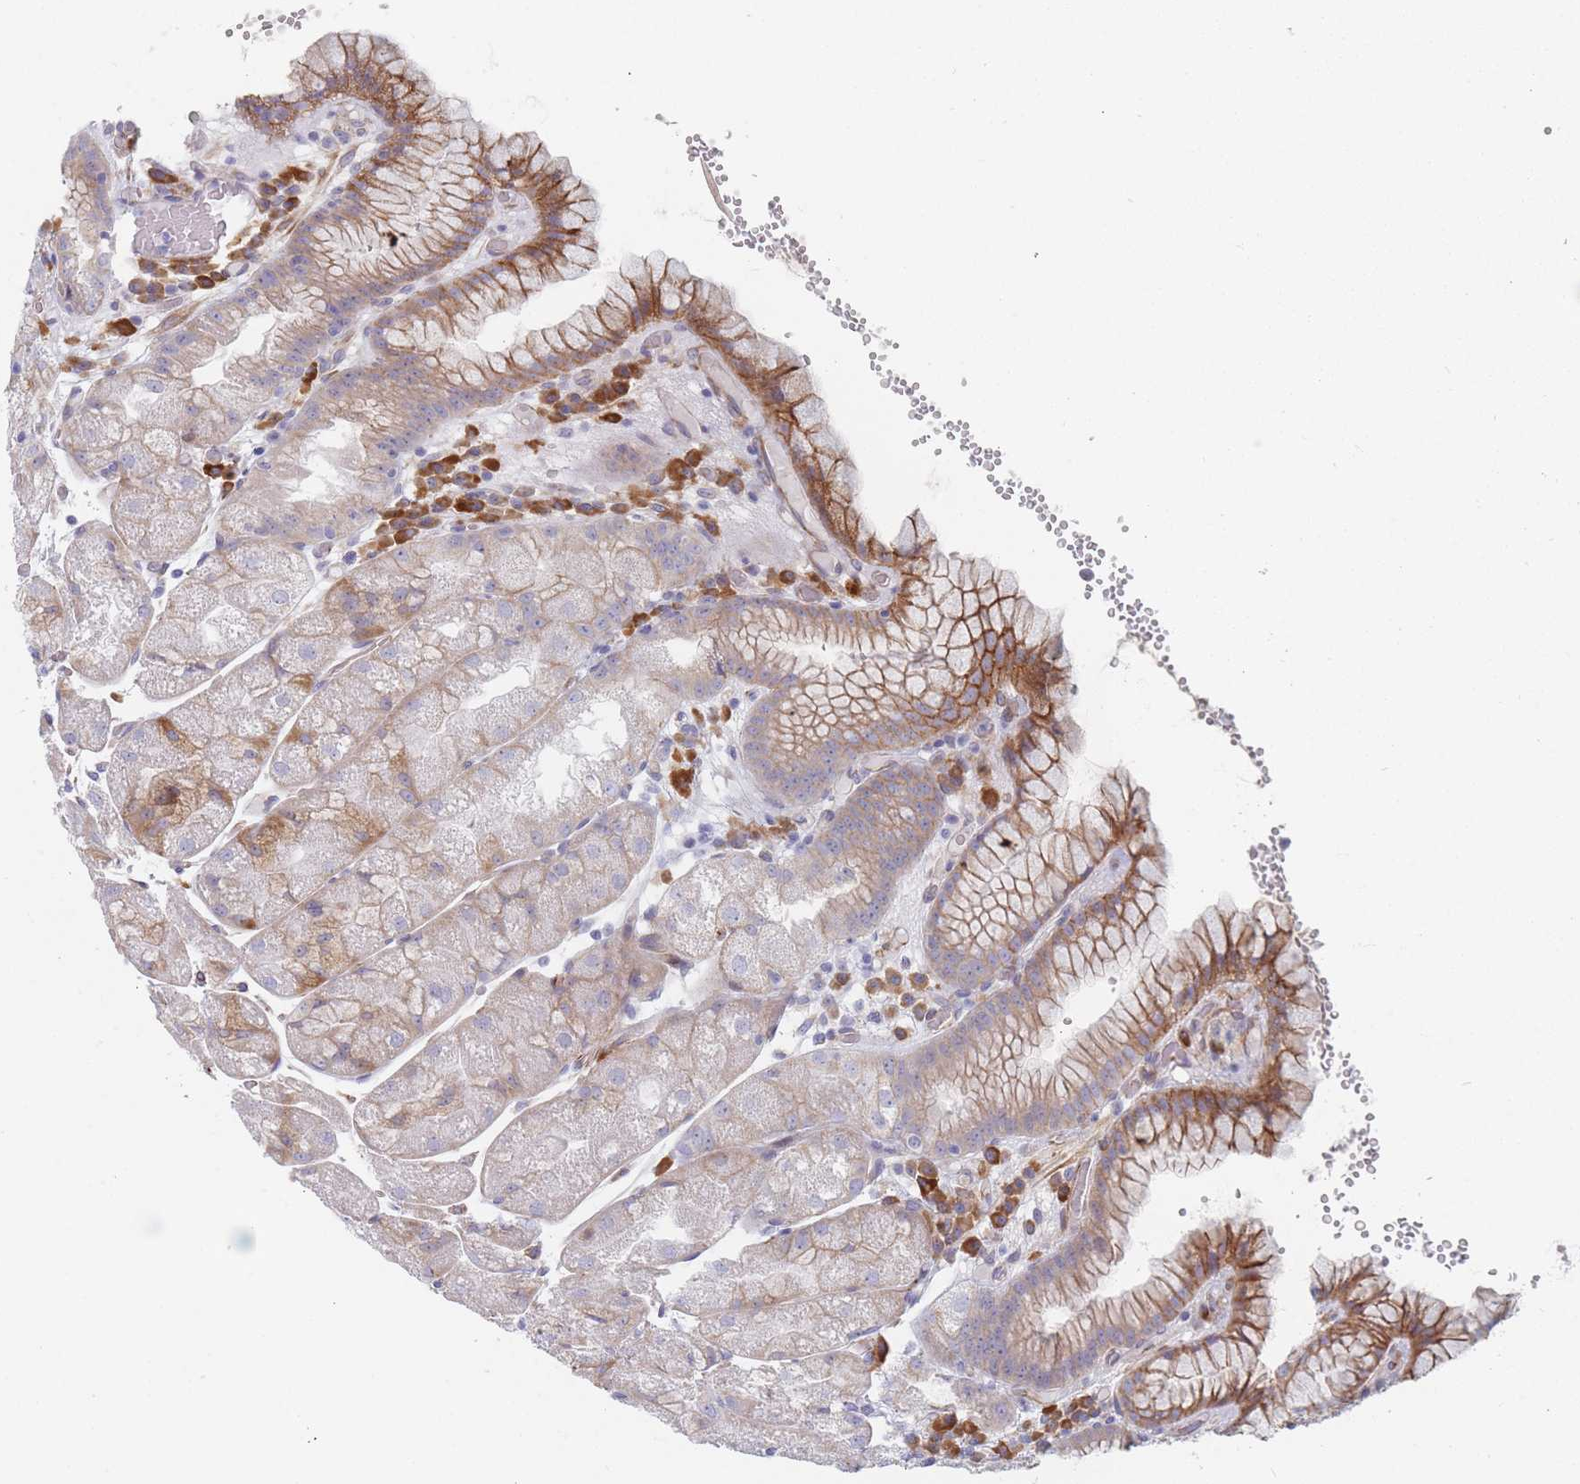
{"staining": {"intensity": "moderate", "quantity": "25%-75%", "location": "cytoplasmic/membranous"}, "tissue": "stomach", "cell_type": "Glandular cells", "image_type": "normal", "snomed": [{"axis": "morphology", "description": "Normal tissue, NOS"}, {"axis": "topography", "description": "Stomach, upper"}], "caption": "Brown immunohistochemical staining in benign stomach demonstrates moderate cytoplasmic/membranous expression in about 25%-75% of glandular cells.", "gene": "ERBIN", "patient": {"sex": "male", "age": 52}}